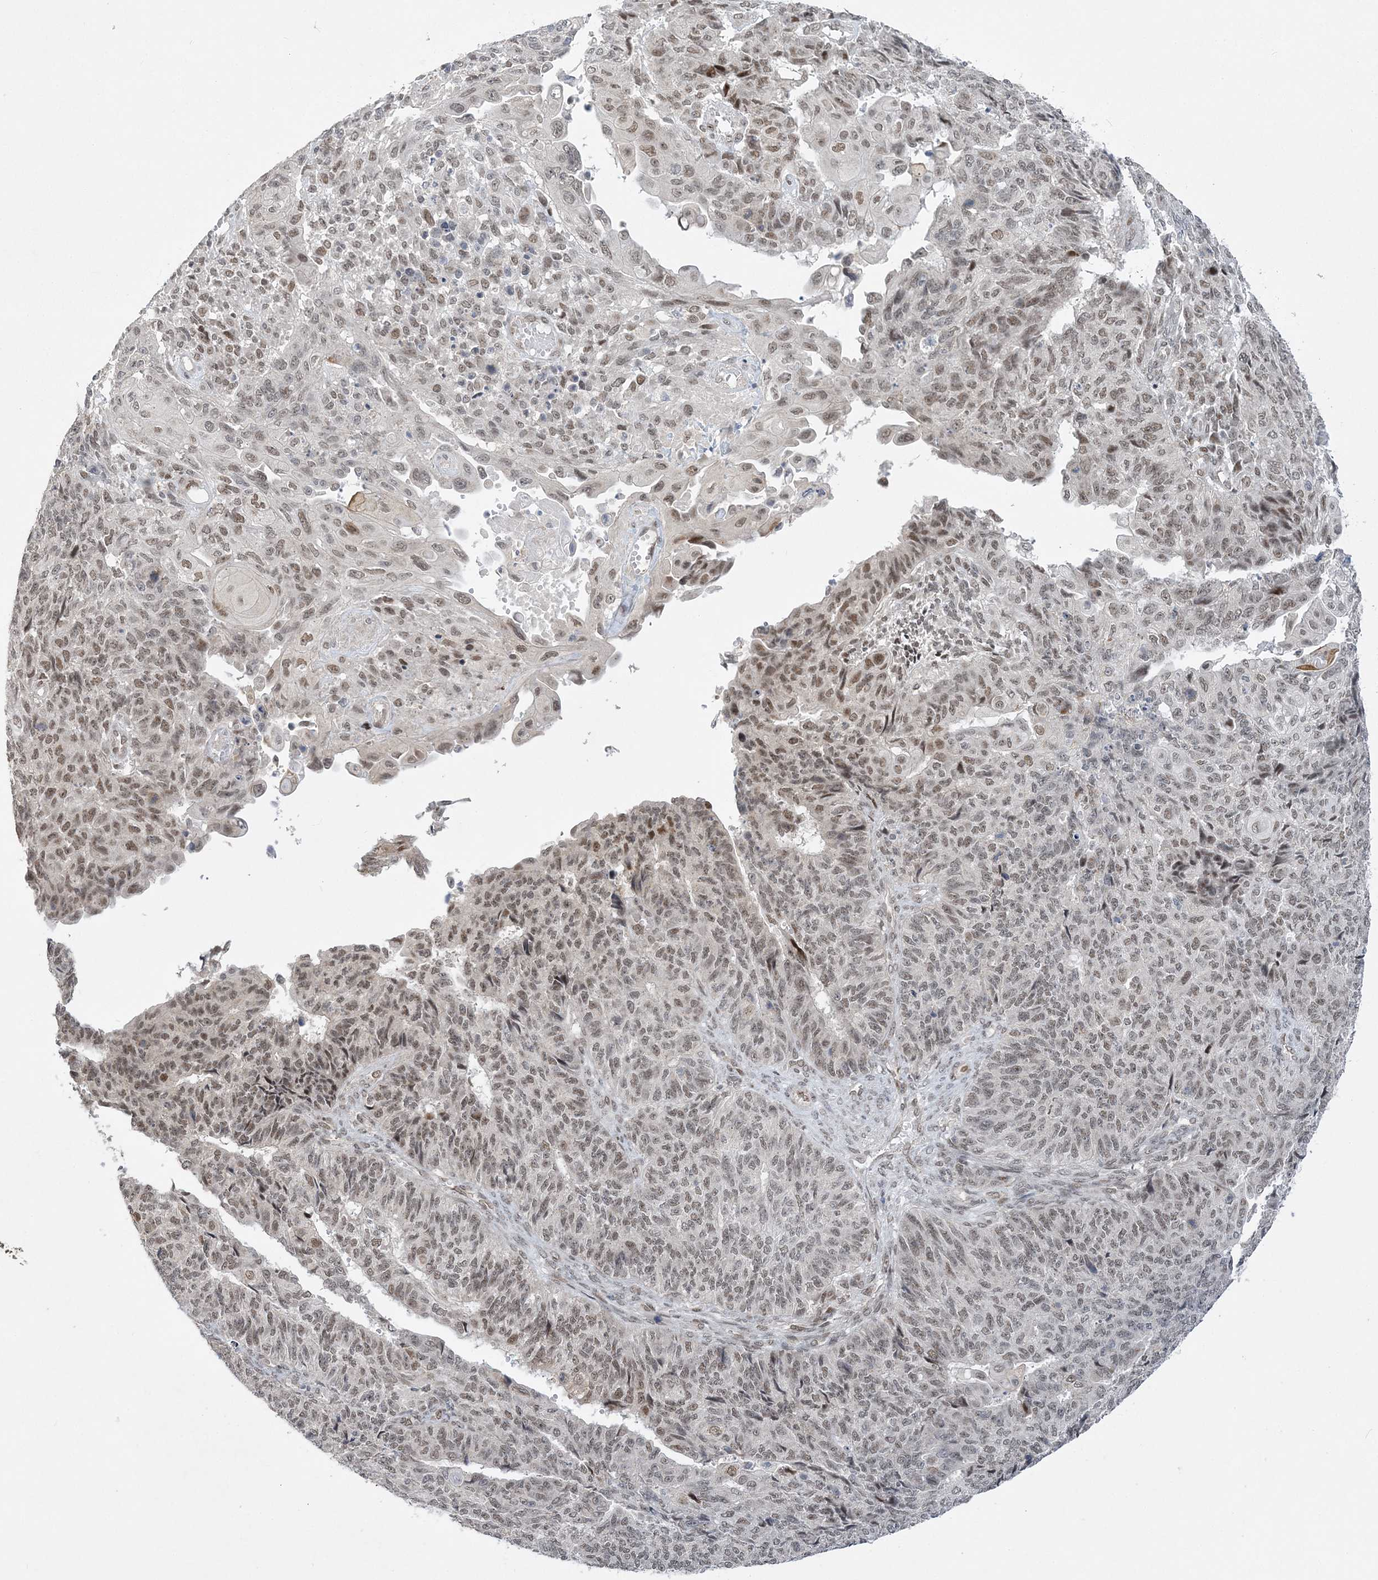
{"staining": {"intensity": "moderate", "quantity": "25%-75%", "location": "nuclear"}, "tissue": "endometrial cancer", "cell_type": "Tumor cells", "image_type": "cancer", "snomed": [{"axis": "morphology", "description": "Adenocarcinoma, NOS"}, {"axis": "topography", "description": "Endometrium"}], "caption": "DAB (3,3'-diaminobenzidine) immunohistochemical staining of human endometrial cancer shows moderate nuclear protein expression in approximately 25%-75% of tumor cells.", "gene": "WAC", "patient": {"sex": "female", "age": 32}}